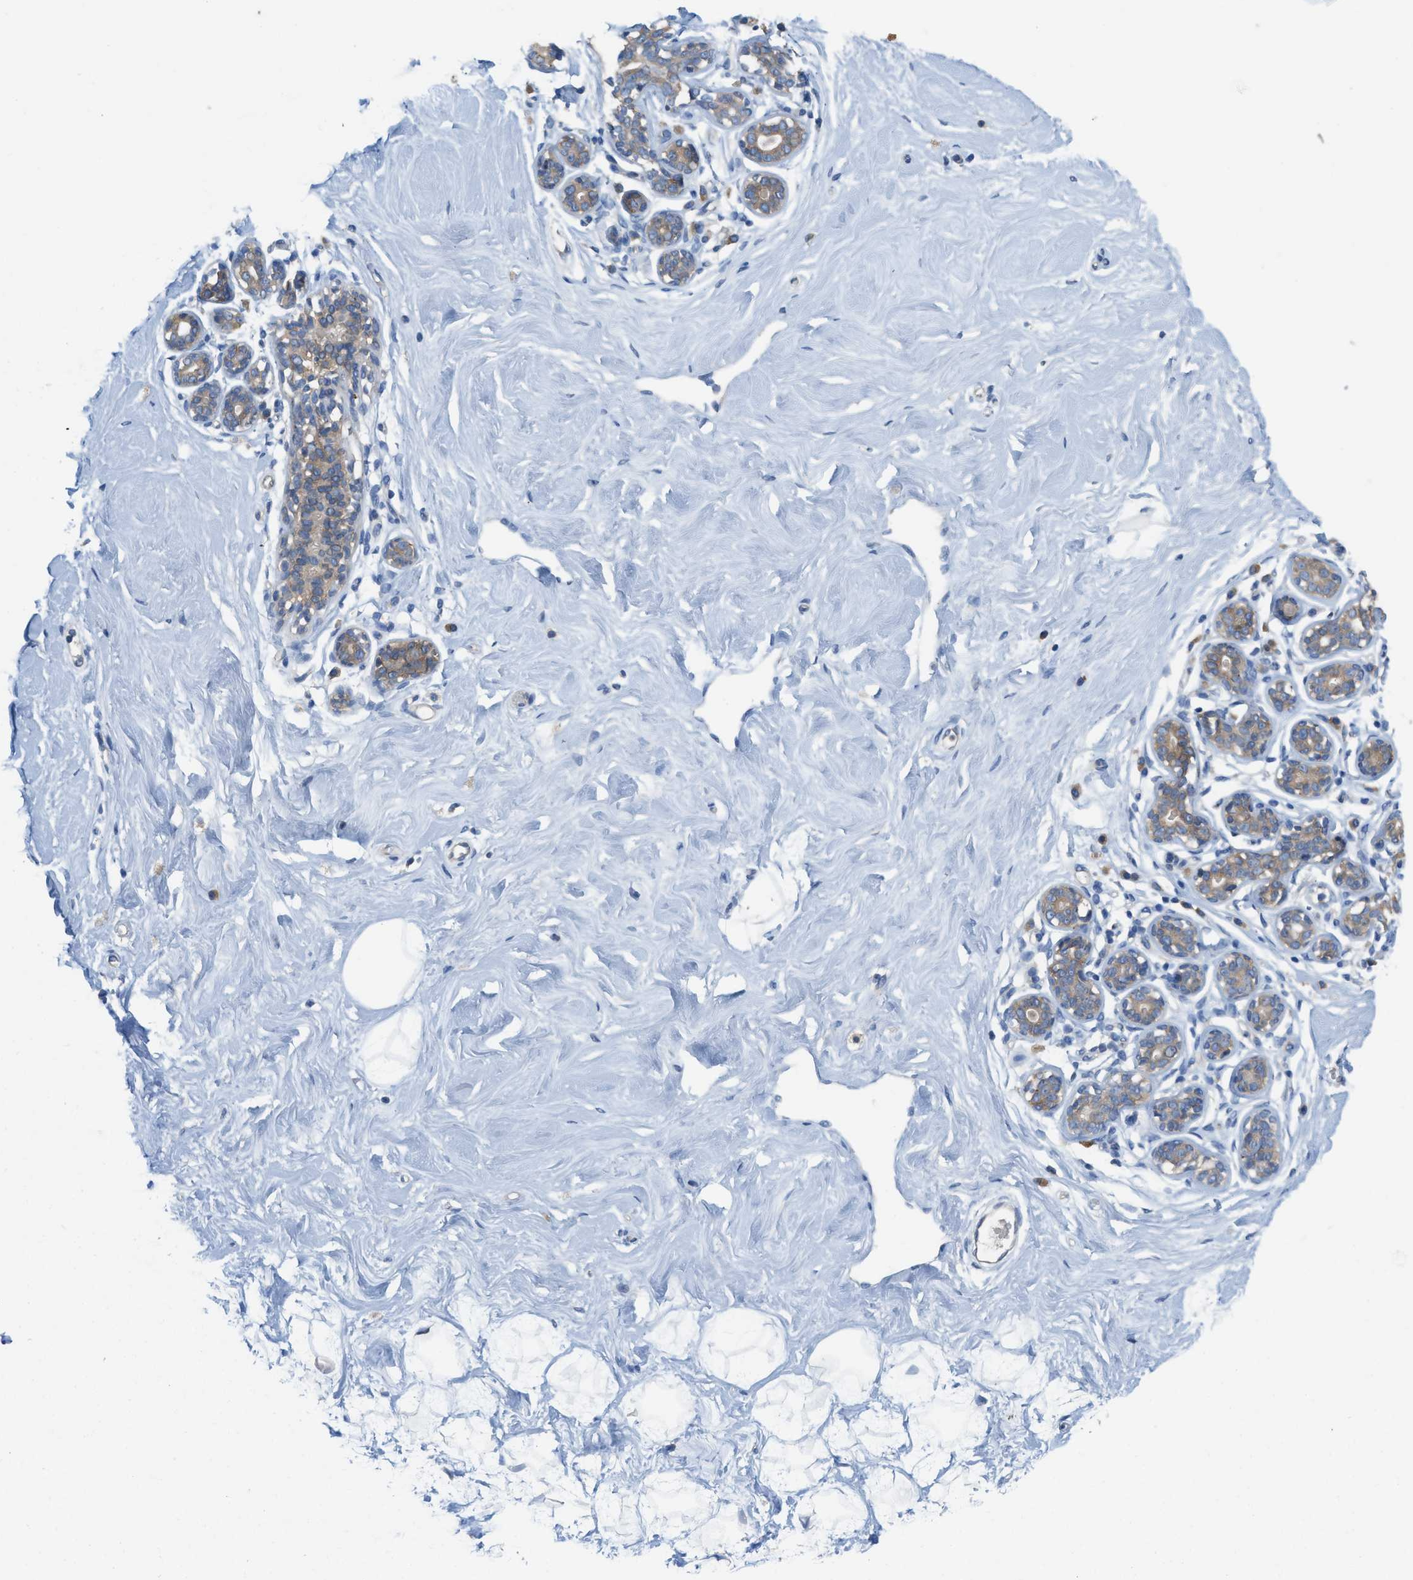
{"staining": {"intensity": "negative", "quantity": "none", "location": "none"}, "tissue": "breast", "cell_type": "Adipocytes", "image_type": "normal", "snomed": [{"axis": "morphology", "description": "Normal tissue, NOS"}, {"axis": "topography", "description": "Breast"}], "caption": "Immunohistochemistry of benign human breast exhibits no positivity in adipocytes.", "gene": "UBA5", "patient": {"sex": "female", "age": 23}}